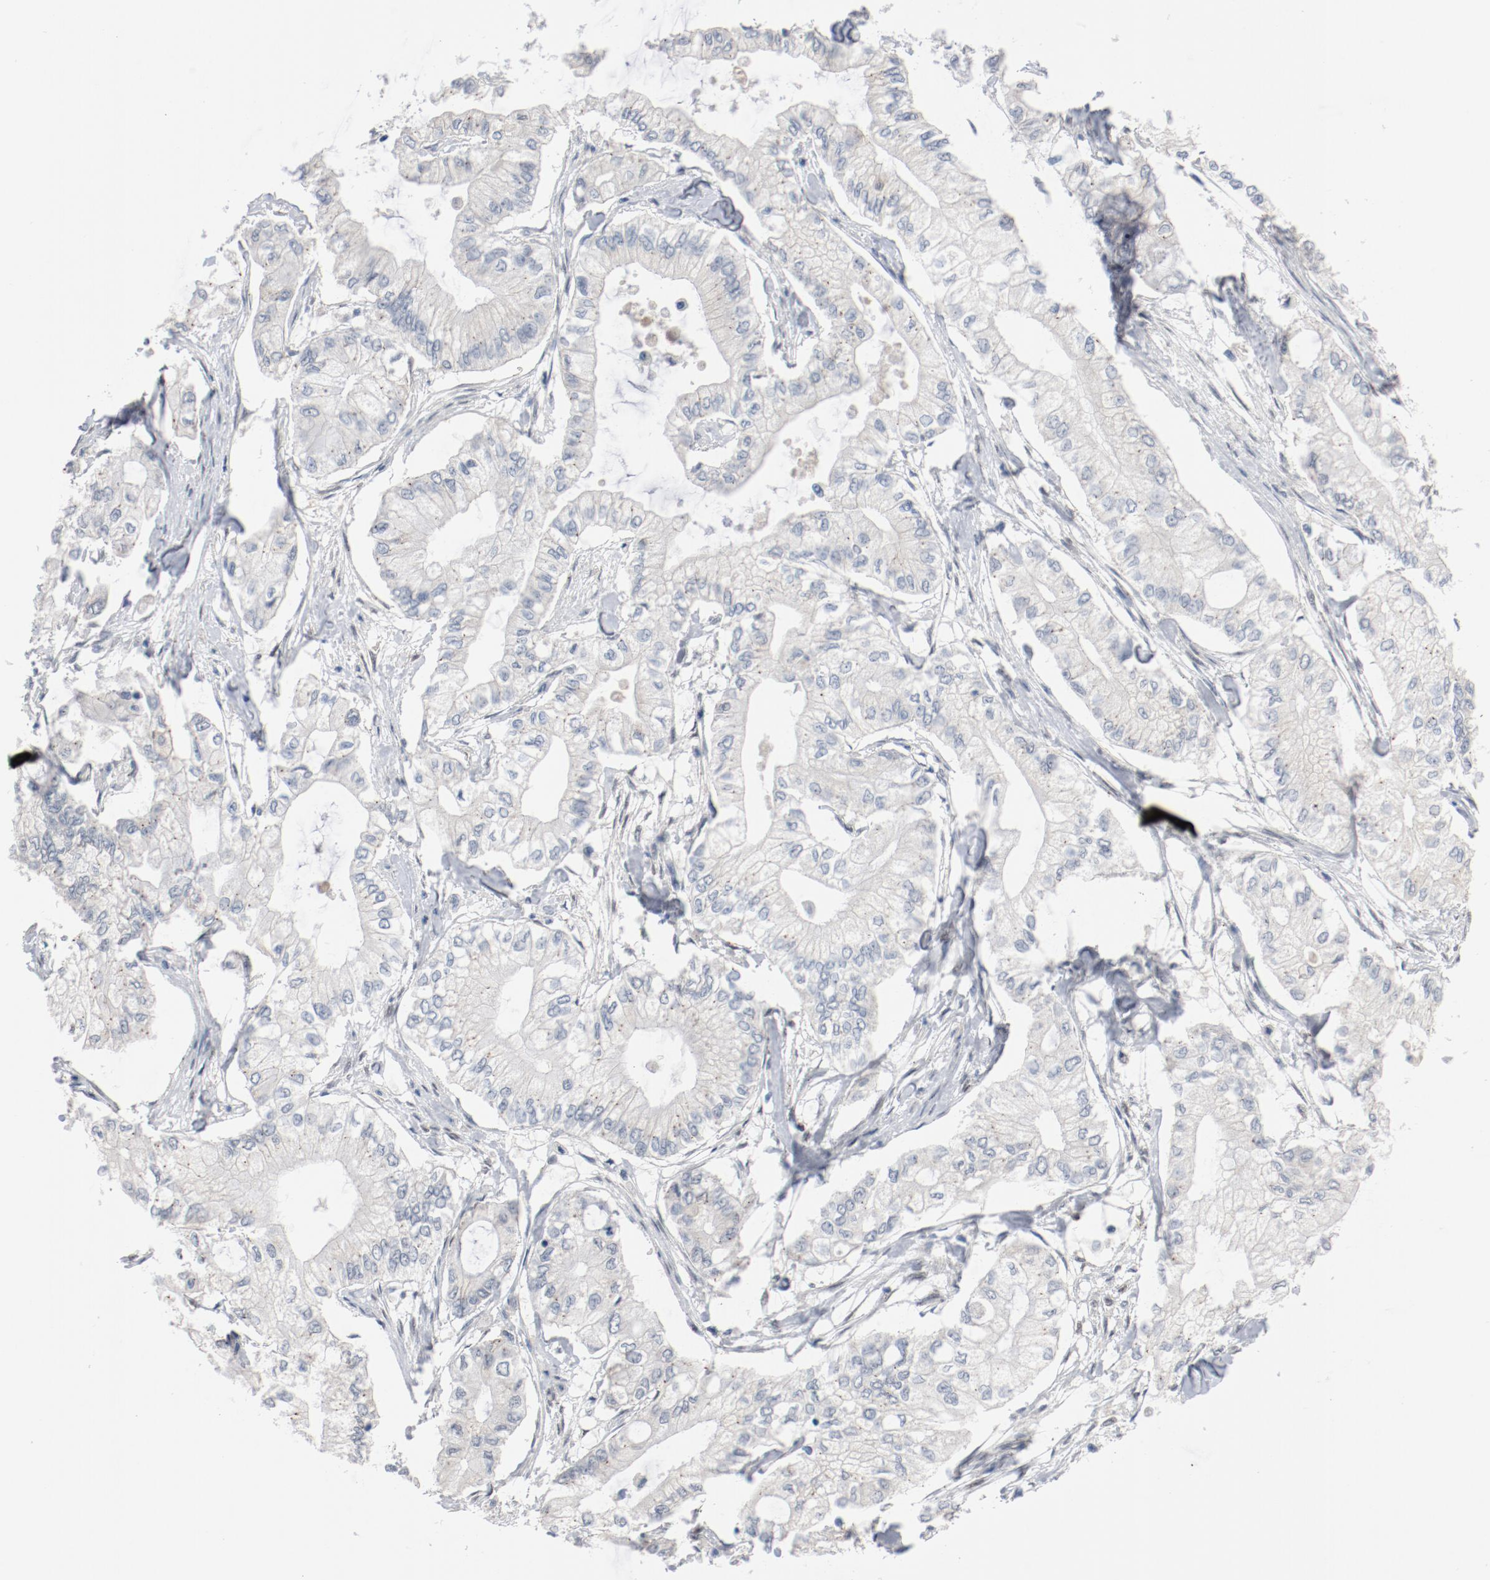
{"staining": {"intensity": "negative", "quantity": "none", "location": "none"}, "tissue": "pancreatic cancer", "cell_type": "Tumor cells", "image_type": "cancer", "snomed": [{"axis": "morphology", "description": "Adenocarcinoma, NOS"}, {"axis": "topography", "description": "Pancreas"}], "caption": "This is a histopathology image of IHC staining of pancreatic cancer (adenocarcinoma), which shows no positivity in tumor cells.", "gene": "FOXP1", "patient": {"sex": "male", "age": 79}}